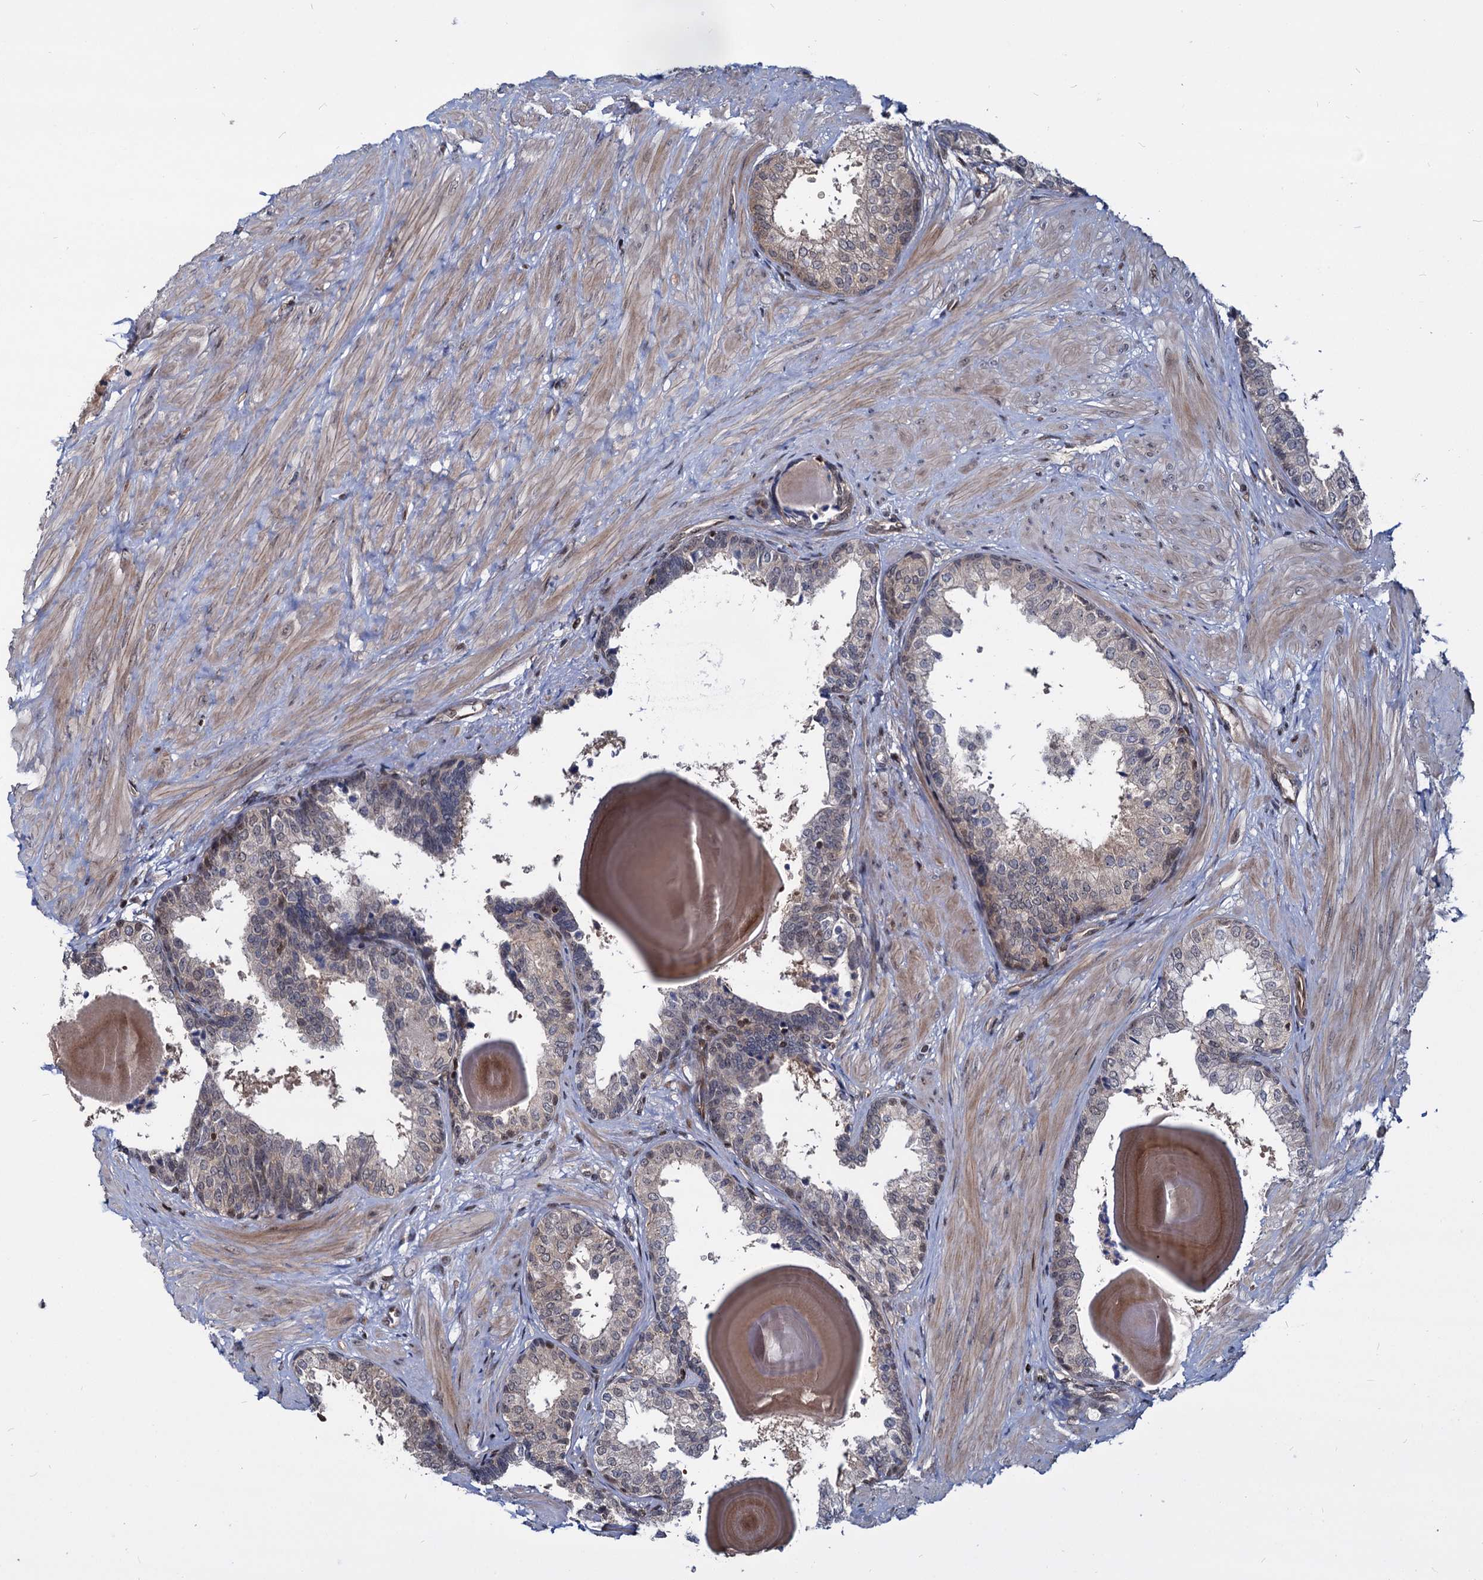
{"staining": {"intensity": "moderate", "quantity": "25%-75%", "location": "nuclear"}, "tissue": "prostate", "cell_type": "Glandular cells", "image_type": "normal", "snomed": [{"axis": "morphology", "description": "Normal tissue, NOS"}, {"axis": "topography", "description": "Prostate"}], "caption": "Immunohistochemistry (IHC) of normal prostate demonstrates medium levels of moderate nuclear expression in approximately 25%-75% of glandular cells. The protein is stained brown, and the nuclei are stained in blue (DAB IHC with brightfield microscopy, high magnification).", "gene": "UBLCP1", "patient": {"sex": "male", "age": 48}}